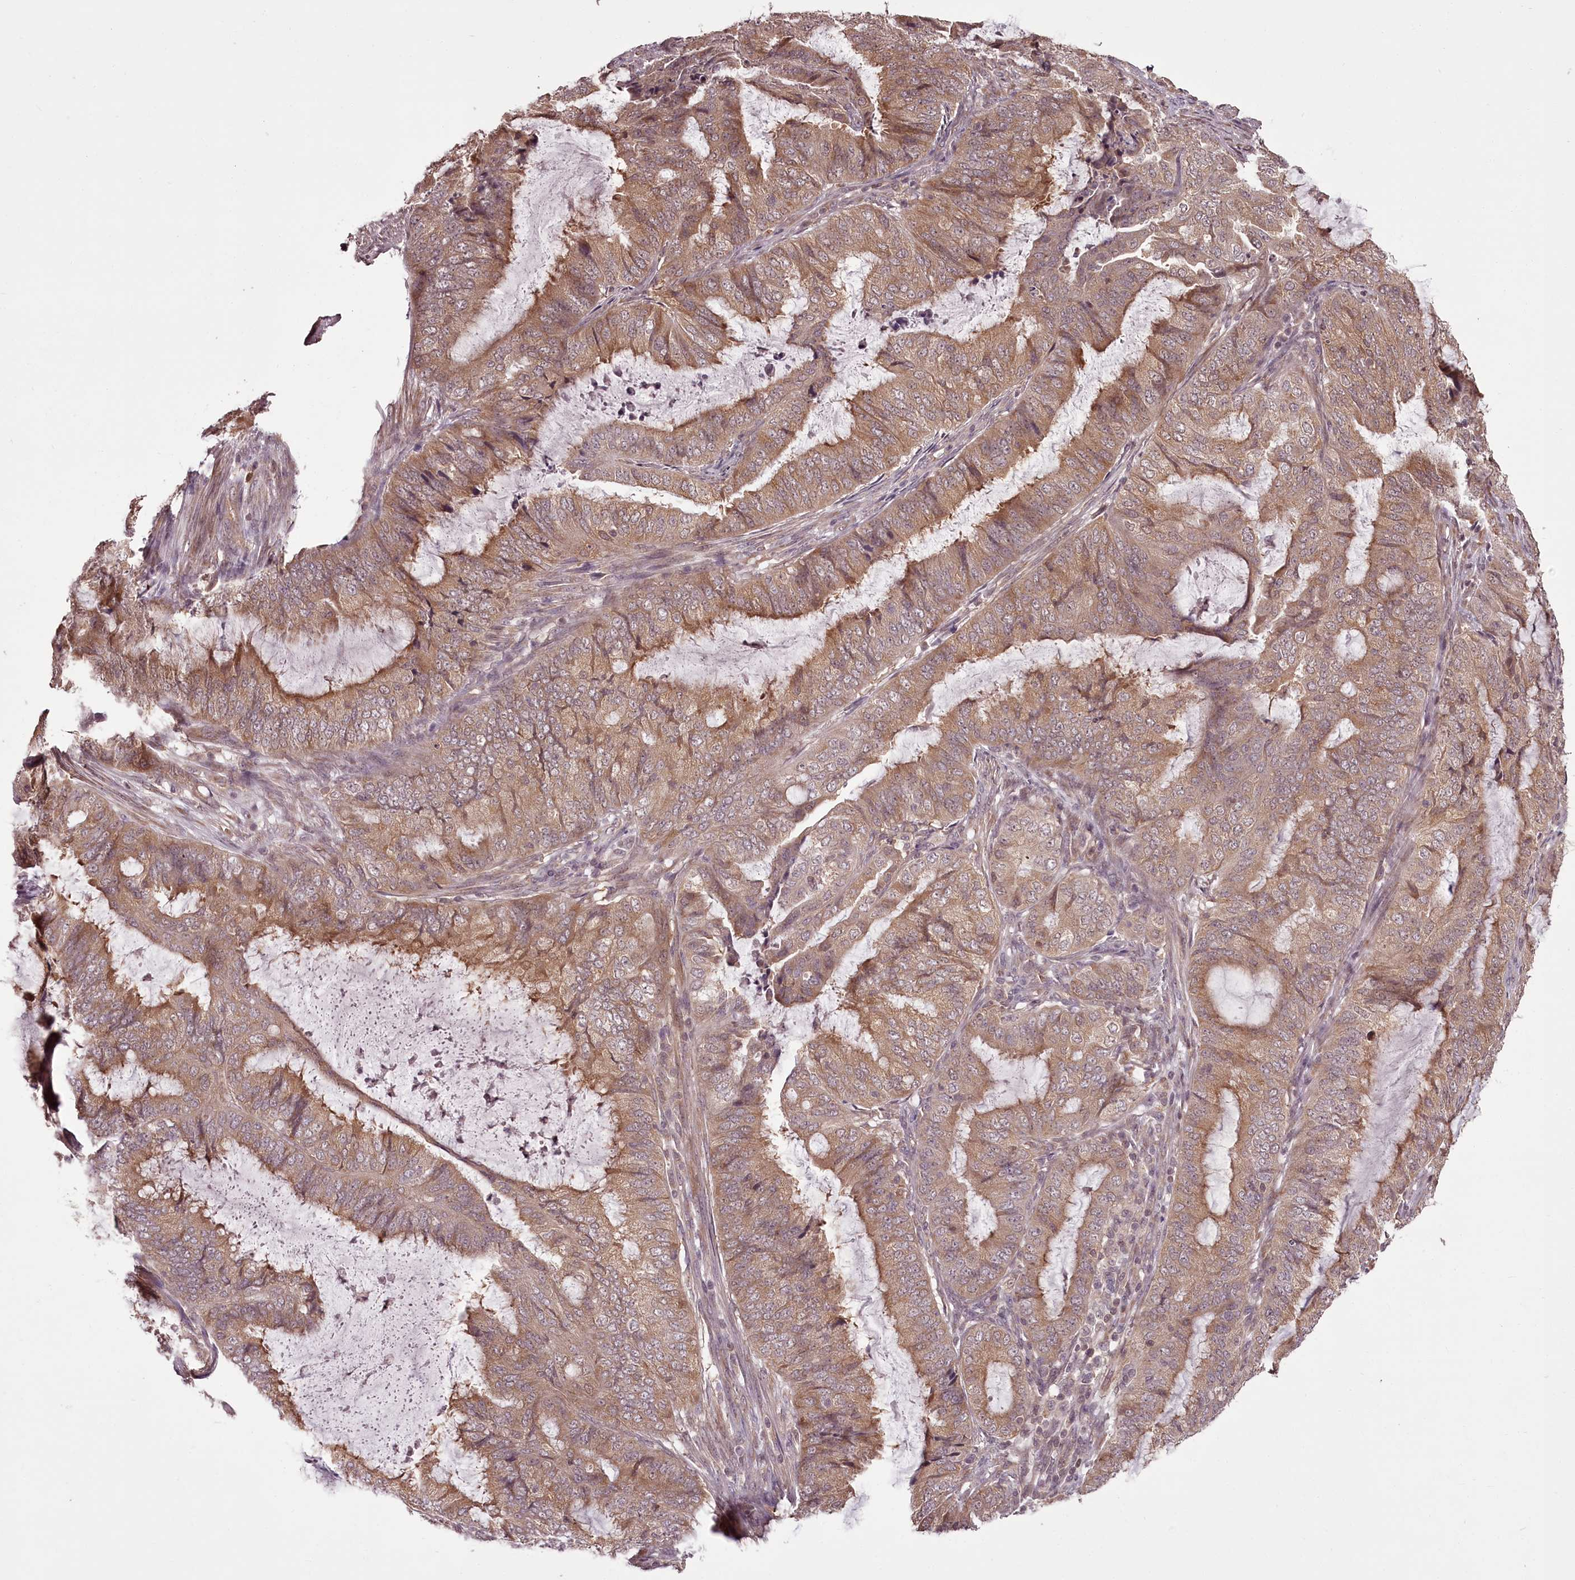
{"staining": {"intensity": "weak", "quantity": ">75%", "location": "cytoplasmic/membranous"}, "tissue": "endometrial cancer", "cell_type": "Tumor cells", "image_type": "cancer", "snomed": [{"axis": "morphology", "description": "Adenocarcinoma, NOS"}, {"axis": "topography", "description": "Endometrium"}], "caption": "Immunohistochemistry (IHC) micrograph of endometrial cancer (adenocarcinoma) stained for a protein (brown), which displays low levels of weak cytoplasmic/membranous positivity in about >75% of tumor cells.", "gene": "CCDC92", "patient": {"sex": "female", "age": 51}}